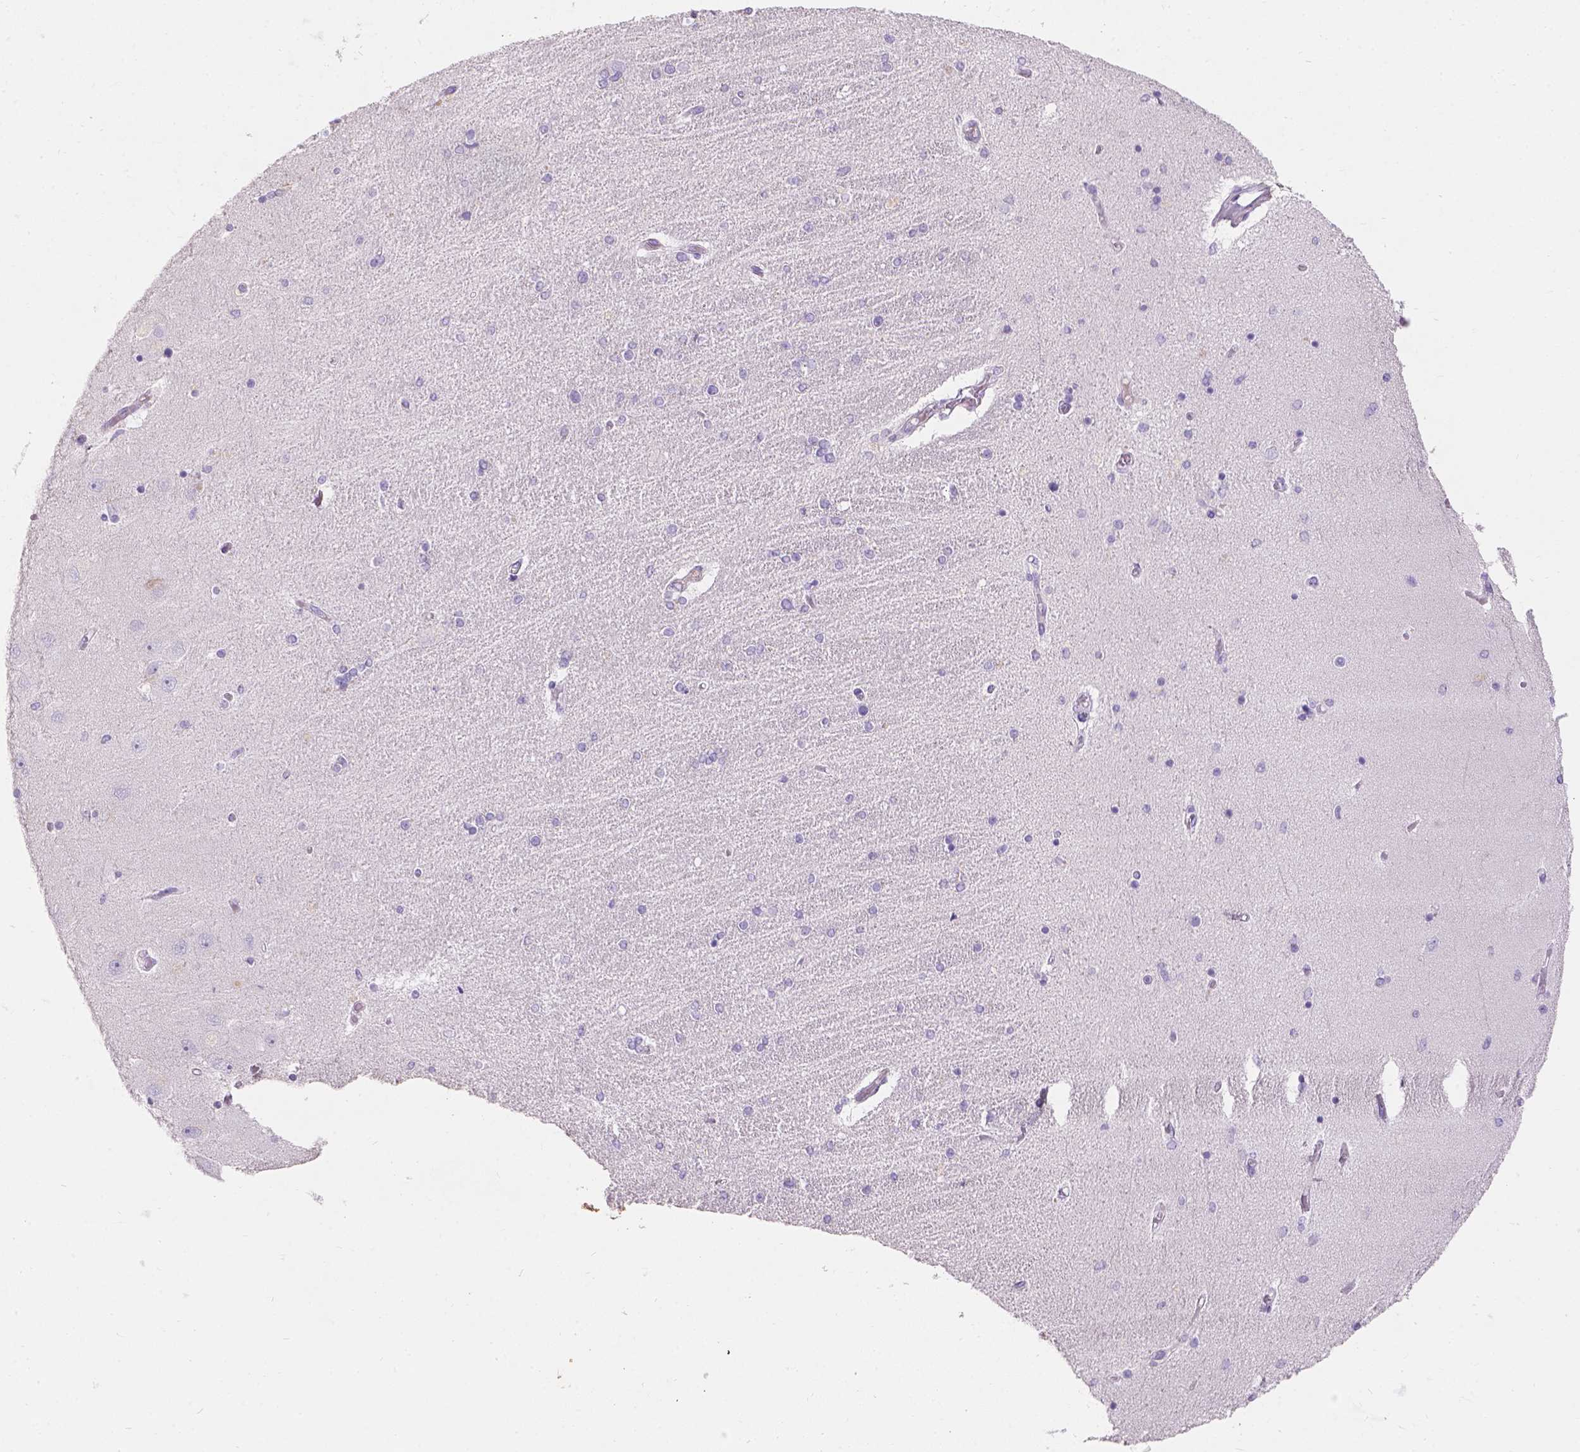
{"staining": {"intensity": "negative", "quantity": "none", "location": "none"}, "tissue": "hippocampus", "cell_type": "Glial cells", "image_type": "normal", "snomed": [{"axis": "morphology", "description": "Normal tissue, NOS"}, {"axis": "topography", "description": "Hippocampus"}], "caption": "This is an immunohistochemistry (IHC) image of benign human hippocampus. There is no staining in glial cells.", "gene": "GAL3ST2", "patient": {"sex": "female", "age": 54}}